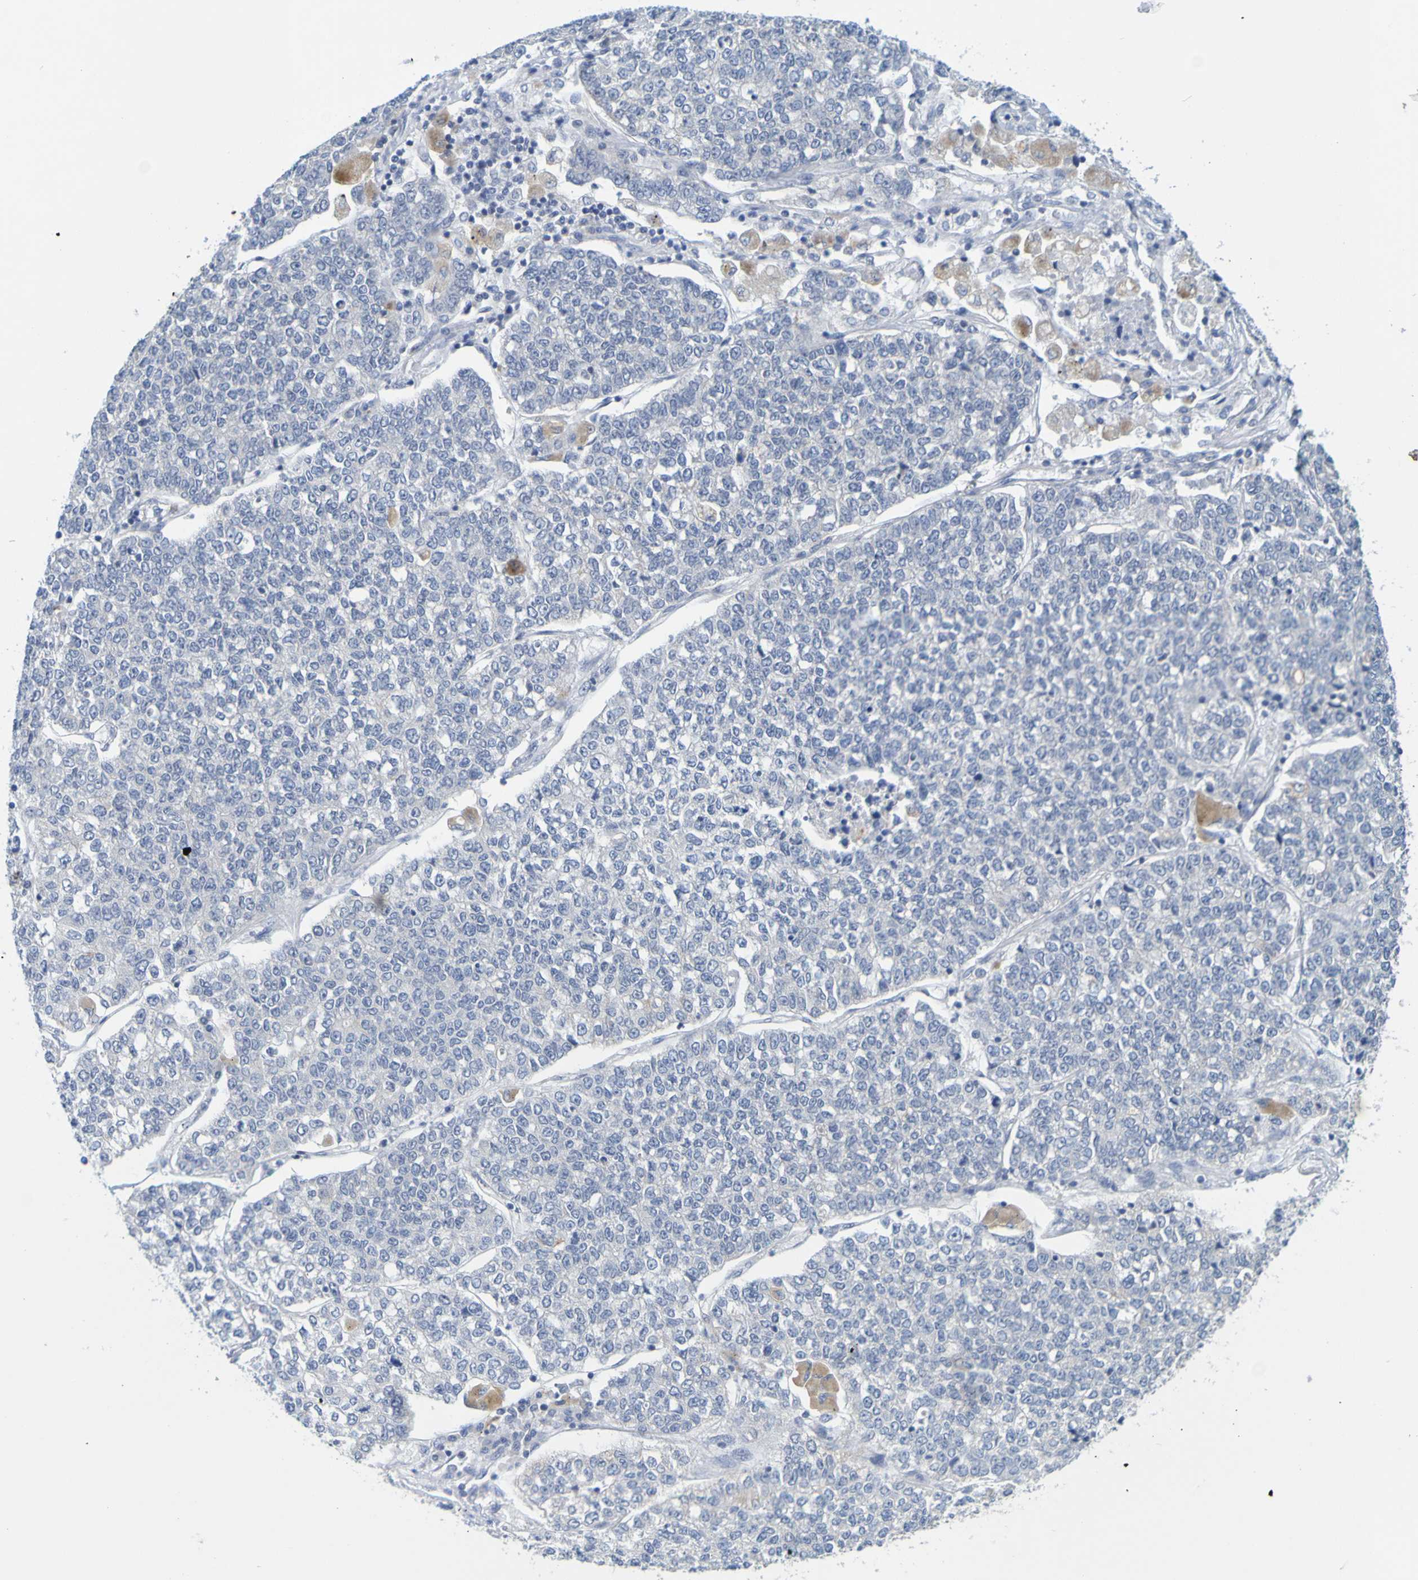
{"staining": {"intensity": "negative", "quantity": "none", "location": "none"}, "tissue": "lung cancer", "cell_type": "Tumor cells", "image_type": "cancer", "snomed": [{"axis": "morphology", "description": "Adenocarcinoma, NOS"}, {"axis": "topography", "description": "Lung"}], "caption": "IHC of lung adenocarcinoma shows no staining in tumor cells.", "gene": "ENDOU", "patient": {"sex": "male", "age": 49}}